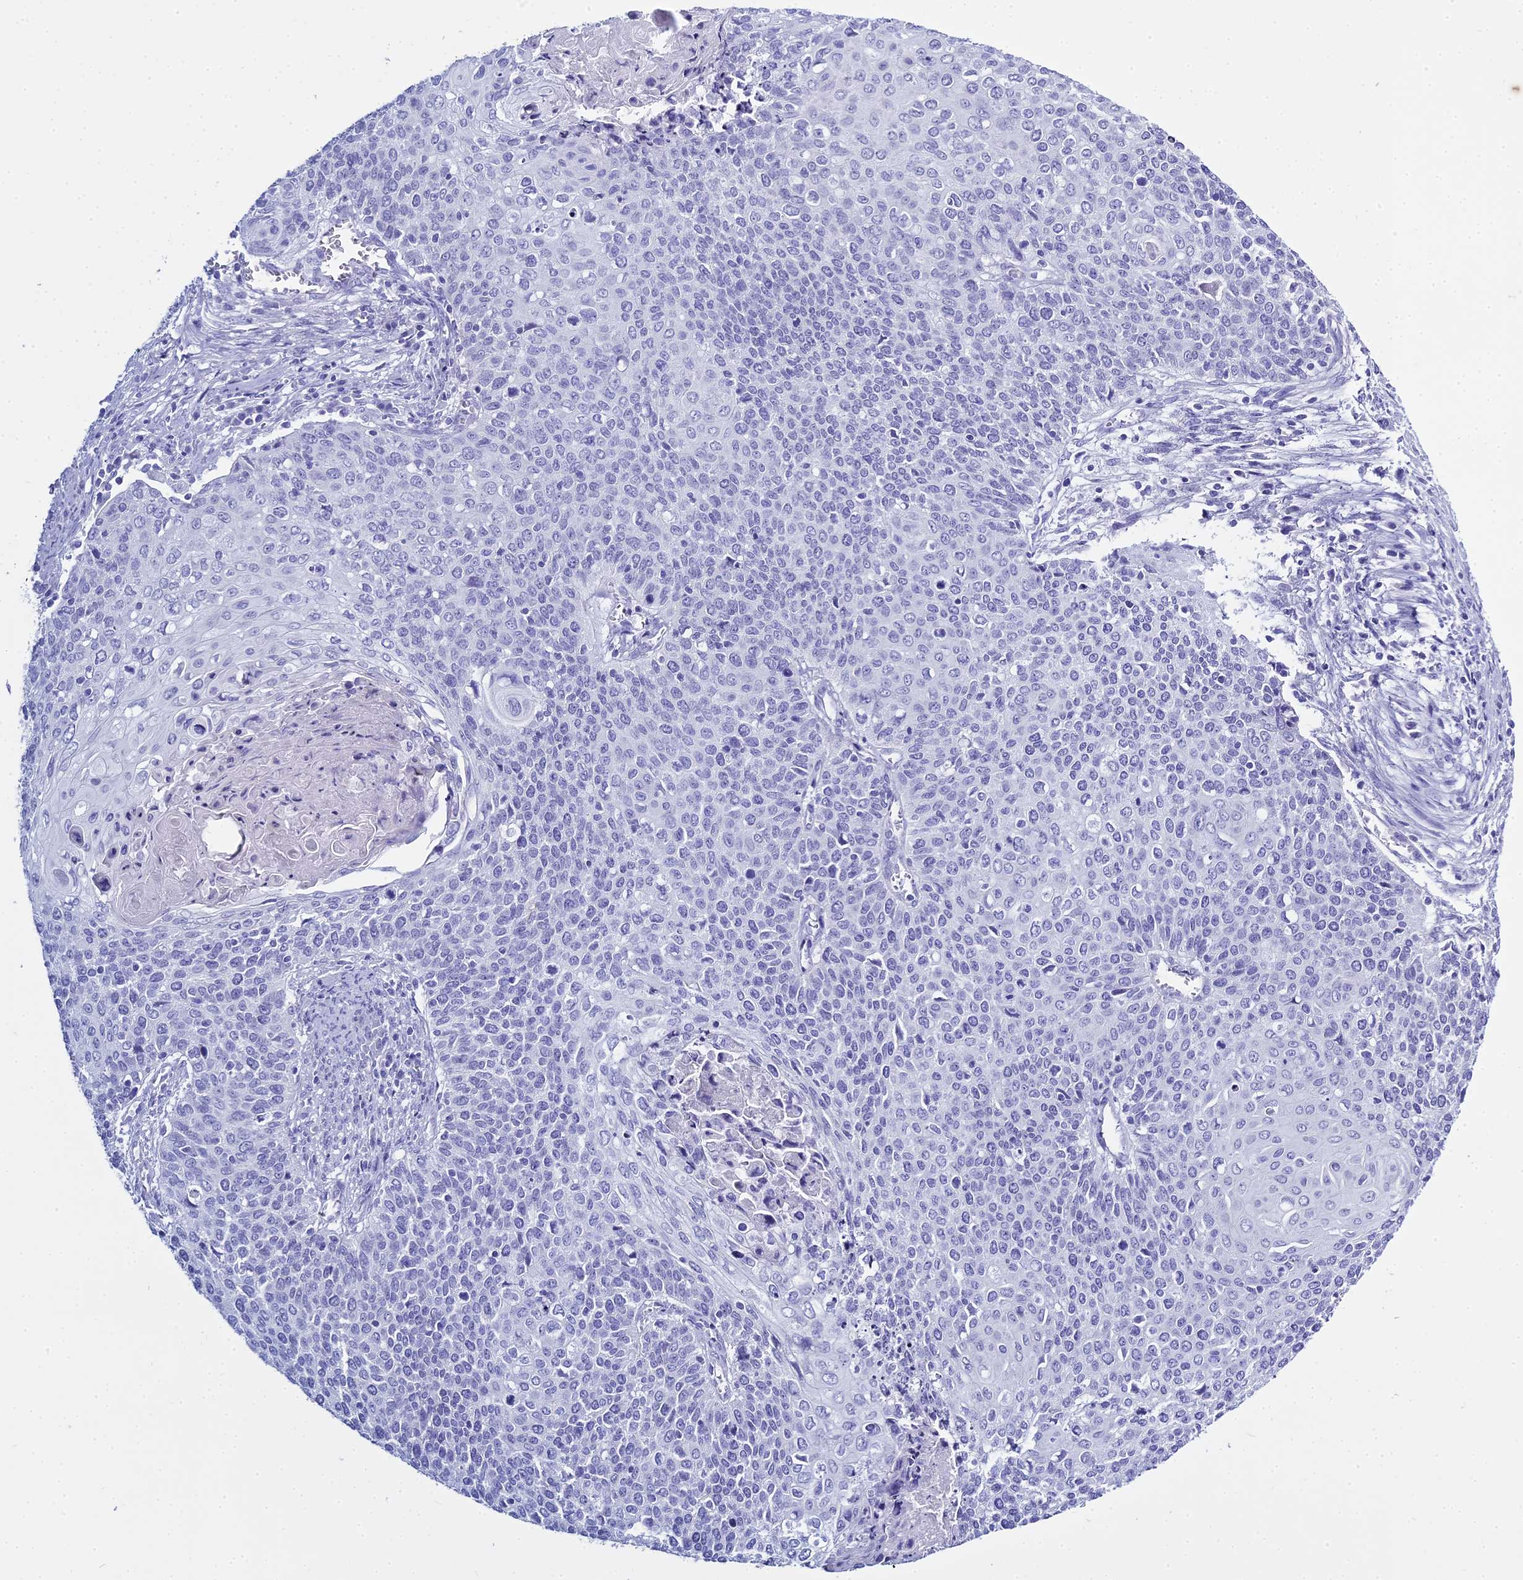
{"staining": {"intensity": "negative", "quantity": "none", "location": "none"}, "tissue": "cervical cancer", "cell_type": "Tumor cells", "image_type": "cancer", "snomed": [{"axis": "morphology", "description": "Squamous cell carcinoma, NOS"}, {"axis": "topography", "description": "Cervix"}], "caption": "Immunohistochemistry of human cervical cancer (squamous cell carcinoma) shows no positivity in tumor cells.", "gene": "HMGB4", "patient": {"sex": "female", "age": 39}}